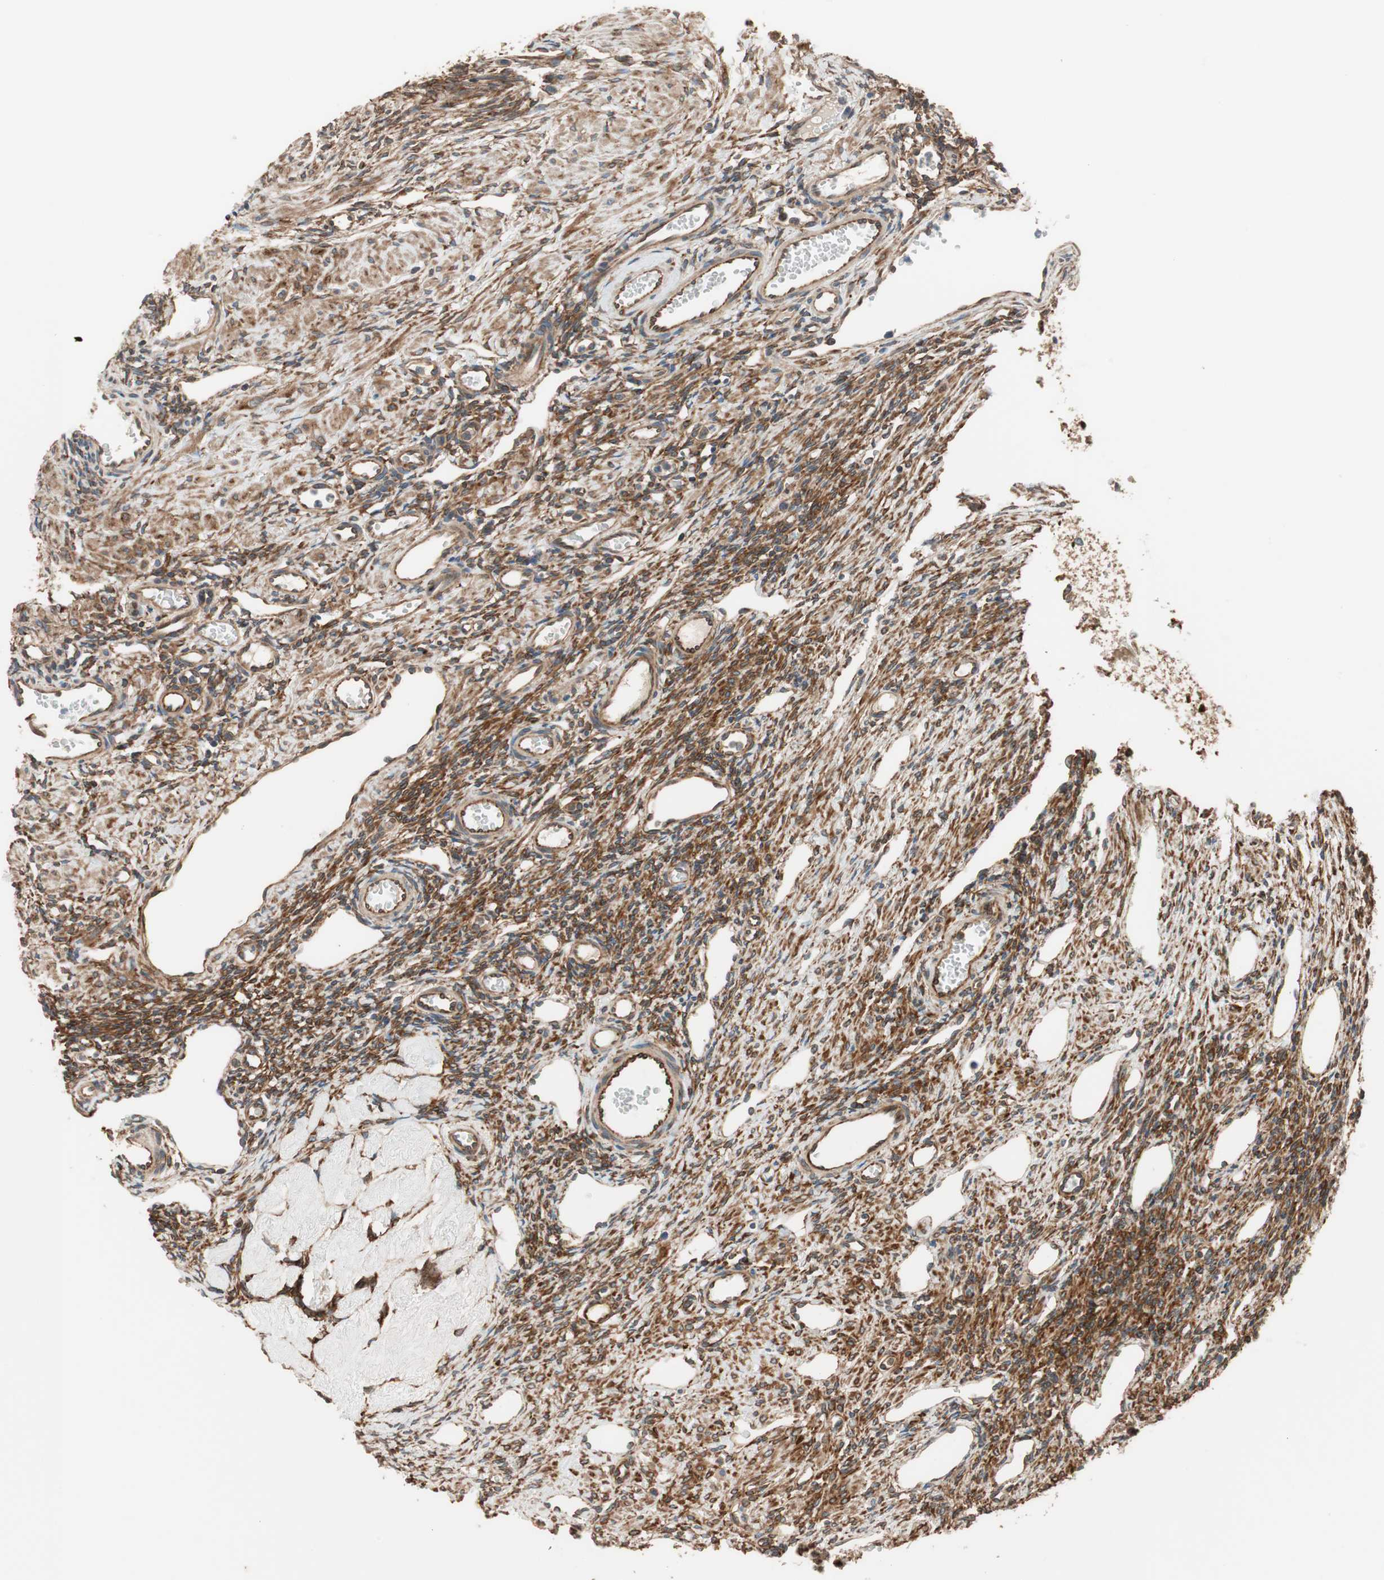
{"staining": {"intensity": "moderate", "quantity": ">75%", "location": "cytoplasmic/membranous"}, "tissue": "ovary", "cell_type": "Ovarian stroma cells", "image_type": "normal", "snomed": [{"axis": "morphology", "description": "Normal tissue, NOS"}, {"axis": "topography", "description": "Ovary"}], "caption": "A brown stain highlights moderate cytoplasmic/membranous expression of a protein in ovarian stroma cells of normal human ovary.", "gene": "WASL", "patient": {"sex": "female", "age": 33}}